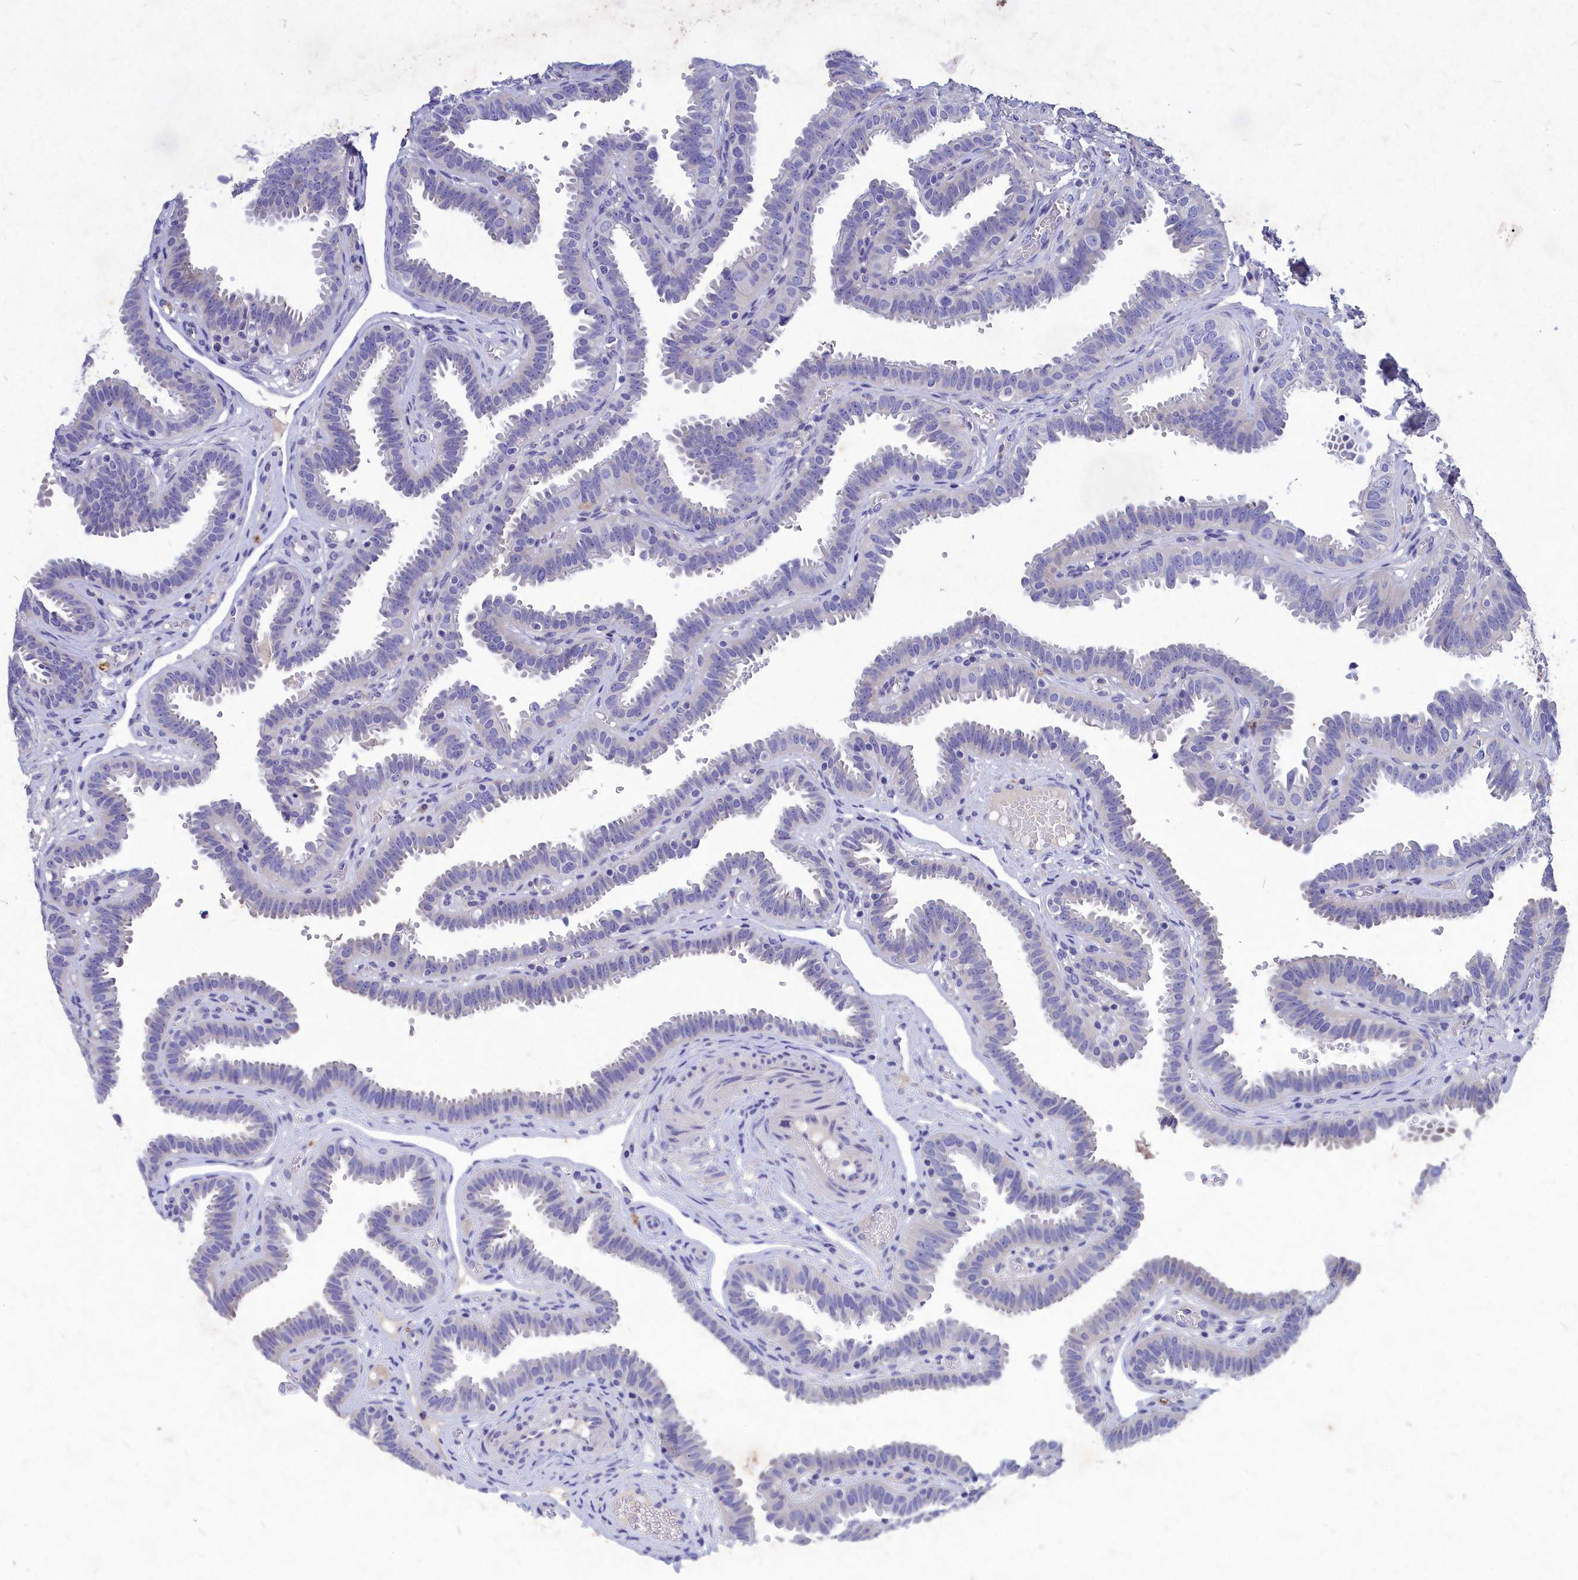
{"staining": {"intensity": "negative", "quantity": "none", "location": "none"}, "tissue": "fallopian tube", "cell_type": "Glandular cells", "image_type": "normal", "snomed": [{"axis": "morphology", "description": "Normal tissue, NOS"}, {"axis": "topography", "description": "Fallopian tube"}], "caption": "Immunohistochemistry image of unremarkable human fallopian tube stained for a protein (brown), which demonstrates no positivity in glandular cells.", "gene": "DEFB119", "patient": {"sex": "female", "age": 37}}